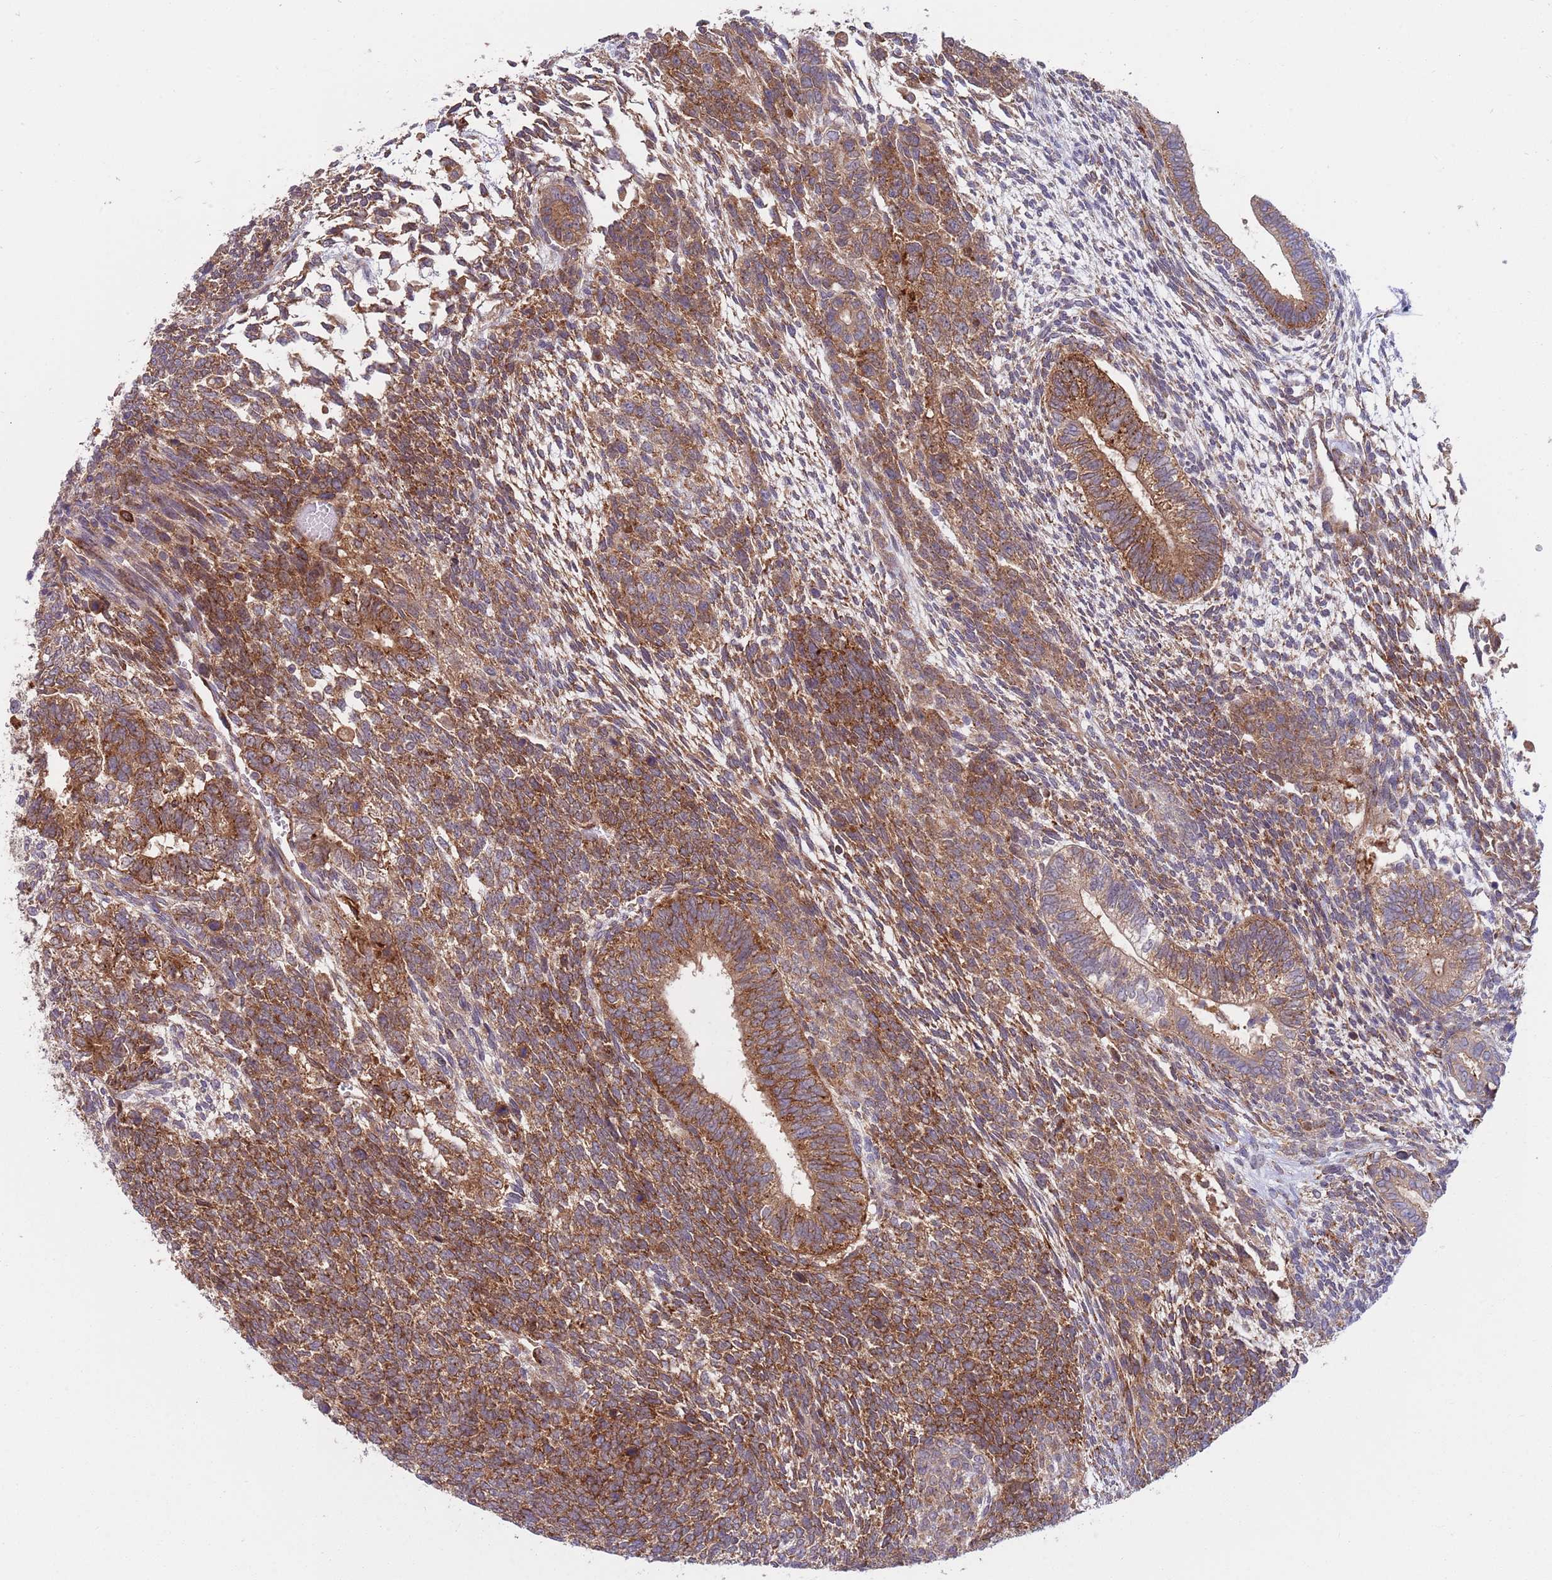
{"staining": {"intensity": "strong", "quantity": ">75%", "location": "cytoplasmic/membranous"}, "tissue": "testis cancer", "cell_type": "Tumor cells", "image_type": "cancer", "snomed": [{"axis": "morphology", "description": "Carcinoma, Embryonal, NOS"}, {"axis": "topography", "description": "Testis"}], "caption": "Human testis embryonal carcinoma stained with a brown dye exhibits strong cytoplasmic/membranous positive positivity in approximately >75% of tumor cells.", "gene": "BTBD7", "patient": {"sex": "male", "age": 23}}